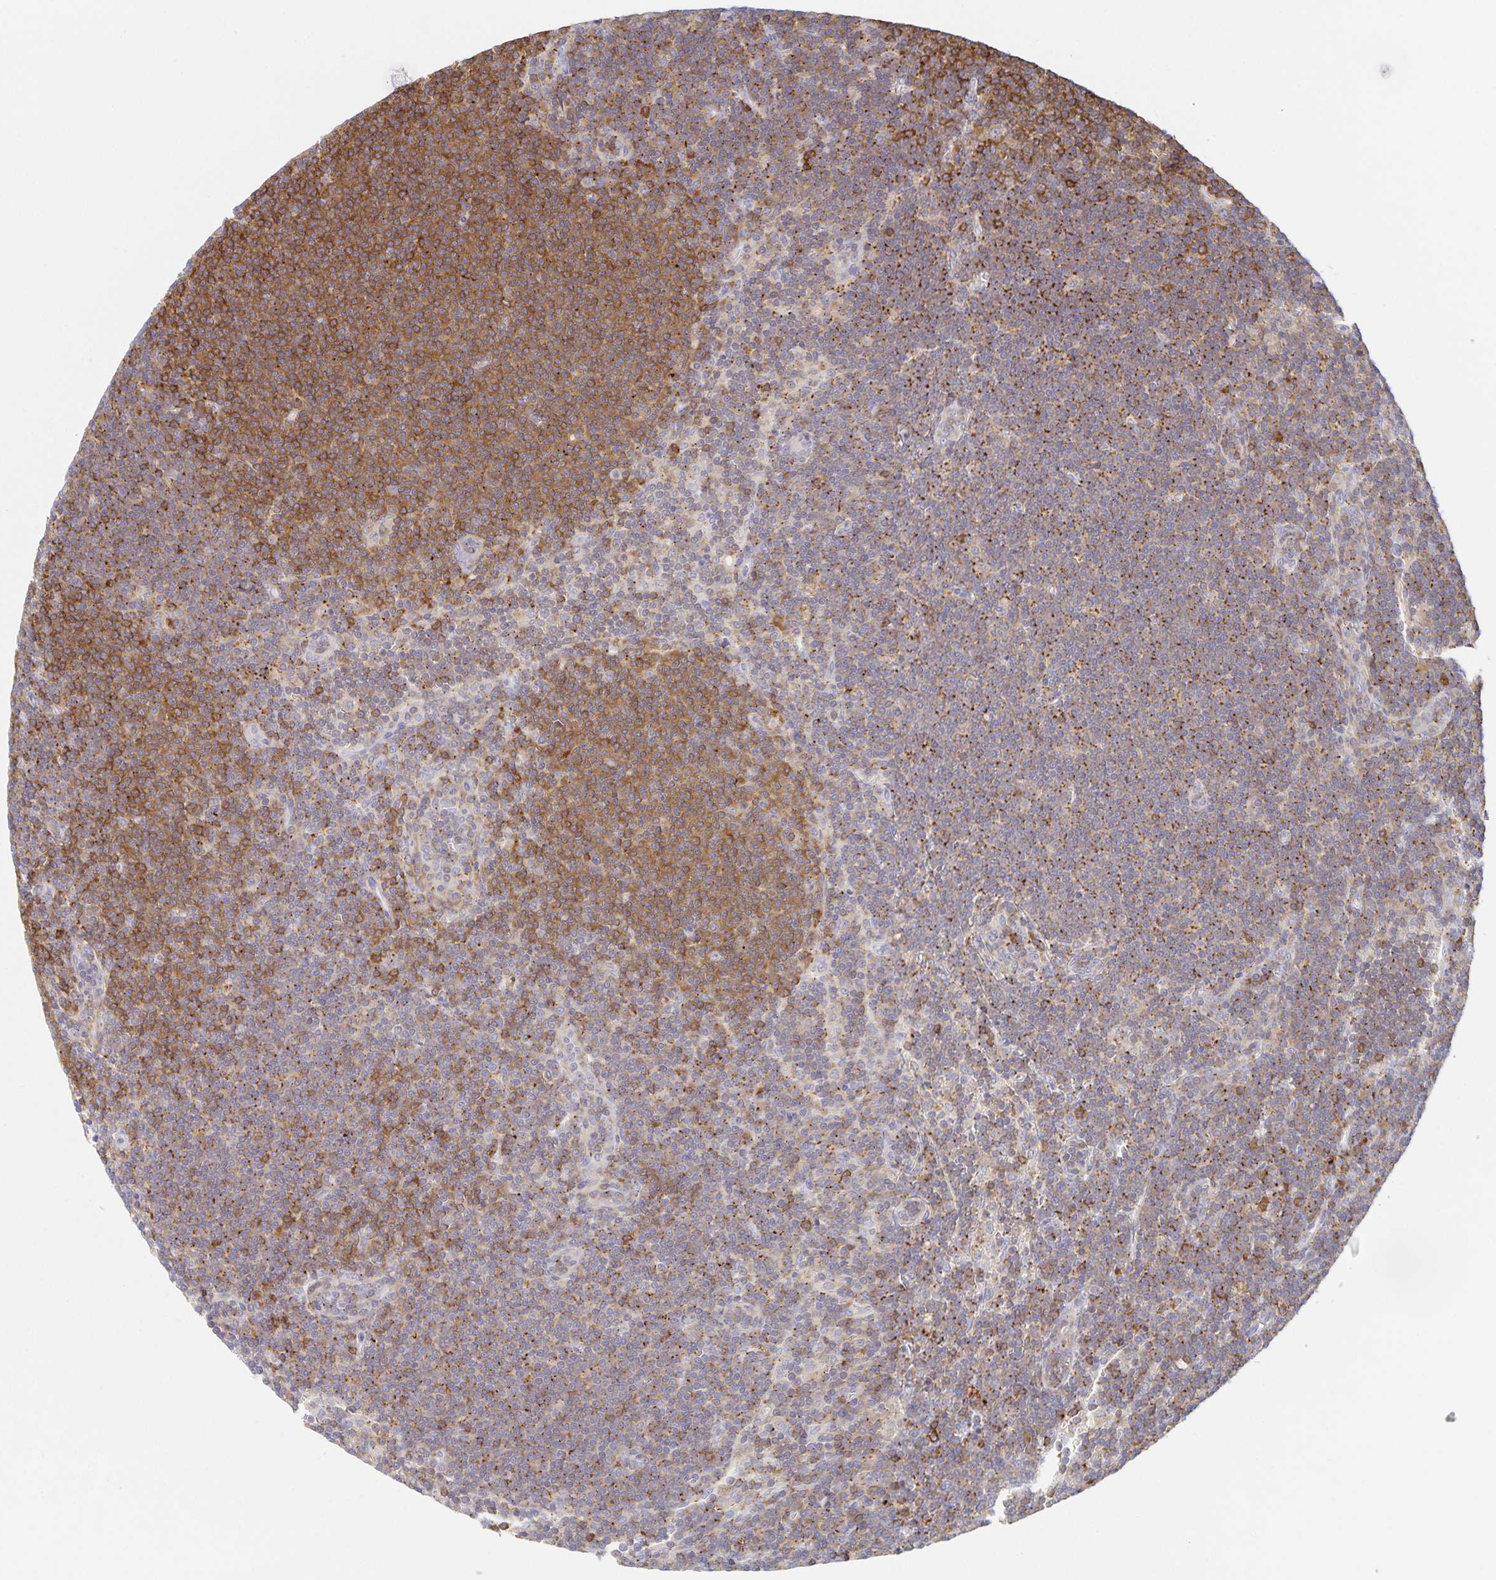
{"staining": {"intensity": "moderate", "quantity": "25%-75%", "location": "cytoplasmic/membranous"}, "tissue": "lymphoma", "cell_type": "Tumor cells", "image_type": "cancer", "snomed": [{"axis": "morphology", "description": "Malignant lymphoma, non-Hodgkin's type, Low grade"}, {"axis": "topography", "description": "Lymph node"}], "caption": "Human malignant lymphoma, non-Hodgkin's type (low-grade) stained with a protein marker reveals moderate staining in tumor cells.", "gene": "NOMO1", "patient": {"sex": "female", "age": 73}}